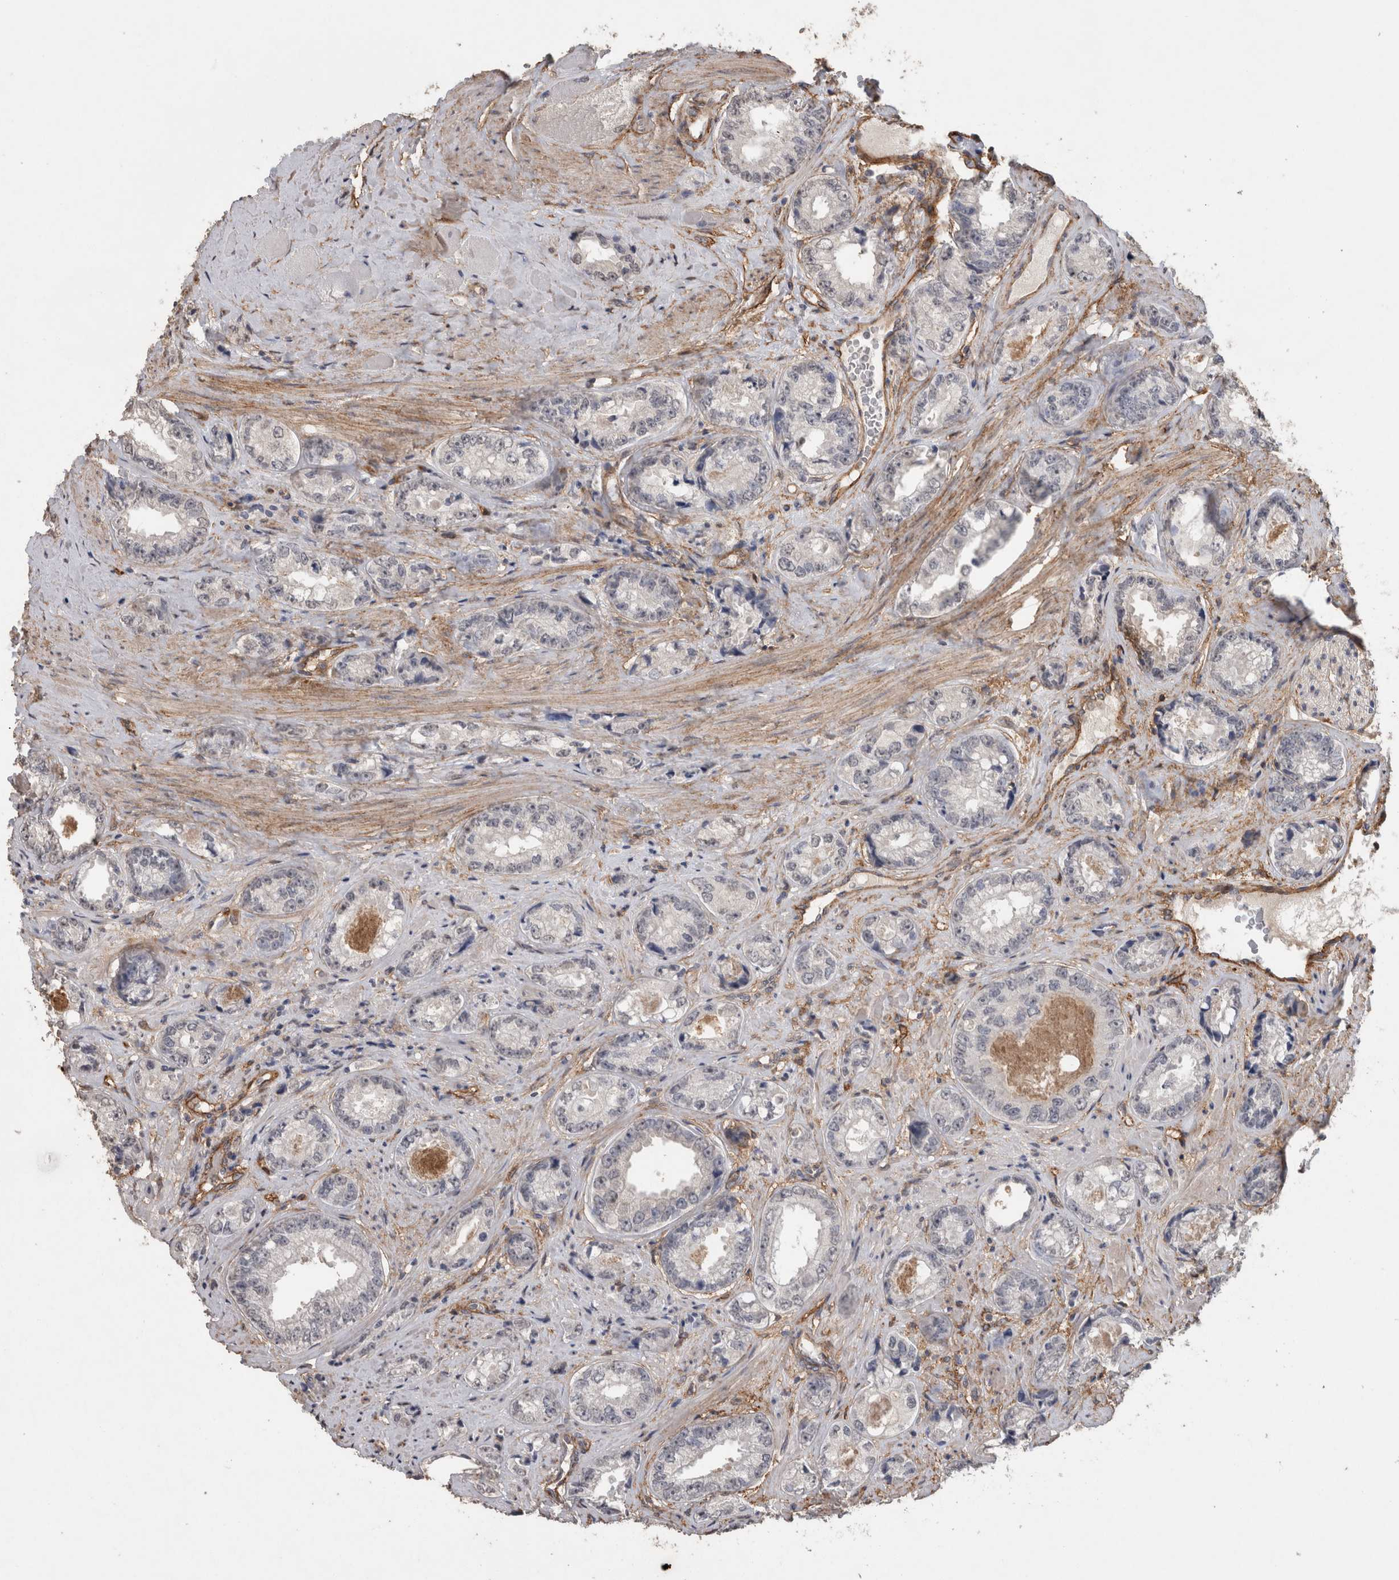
{"staining": {"intensity": "negative", "quantity": "none", "location": "none"}, "tissue": "prostate cancer", "cell_type": "Tumor cells", "image_type": "cancer", "snomed": [{"axis": "morphology", "description": "Adenocarcinoma, High grade"}, {"axis": "topography", "description": "Prostate"}], "caption": "Tumor cells show no significant staining in prostate cancer (adenocarcinoma (high-grade)).", "gene": "RECK", "patient": {"sex": "male", "age": 61}}